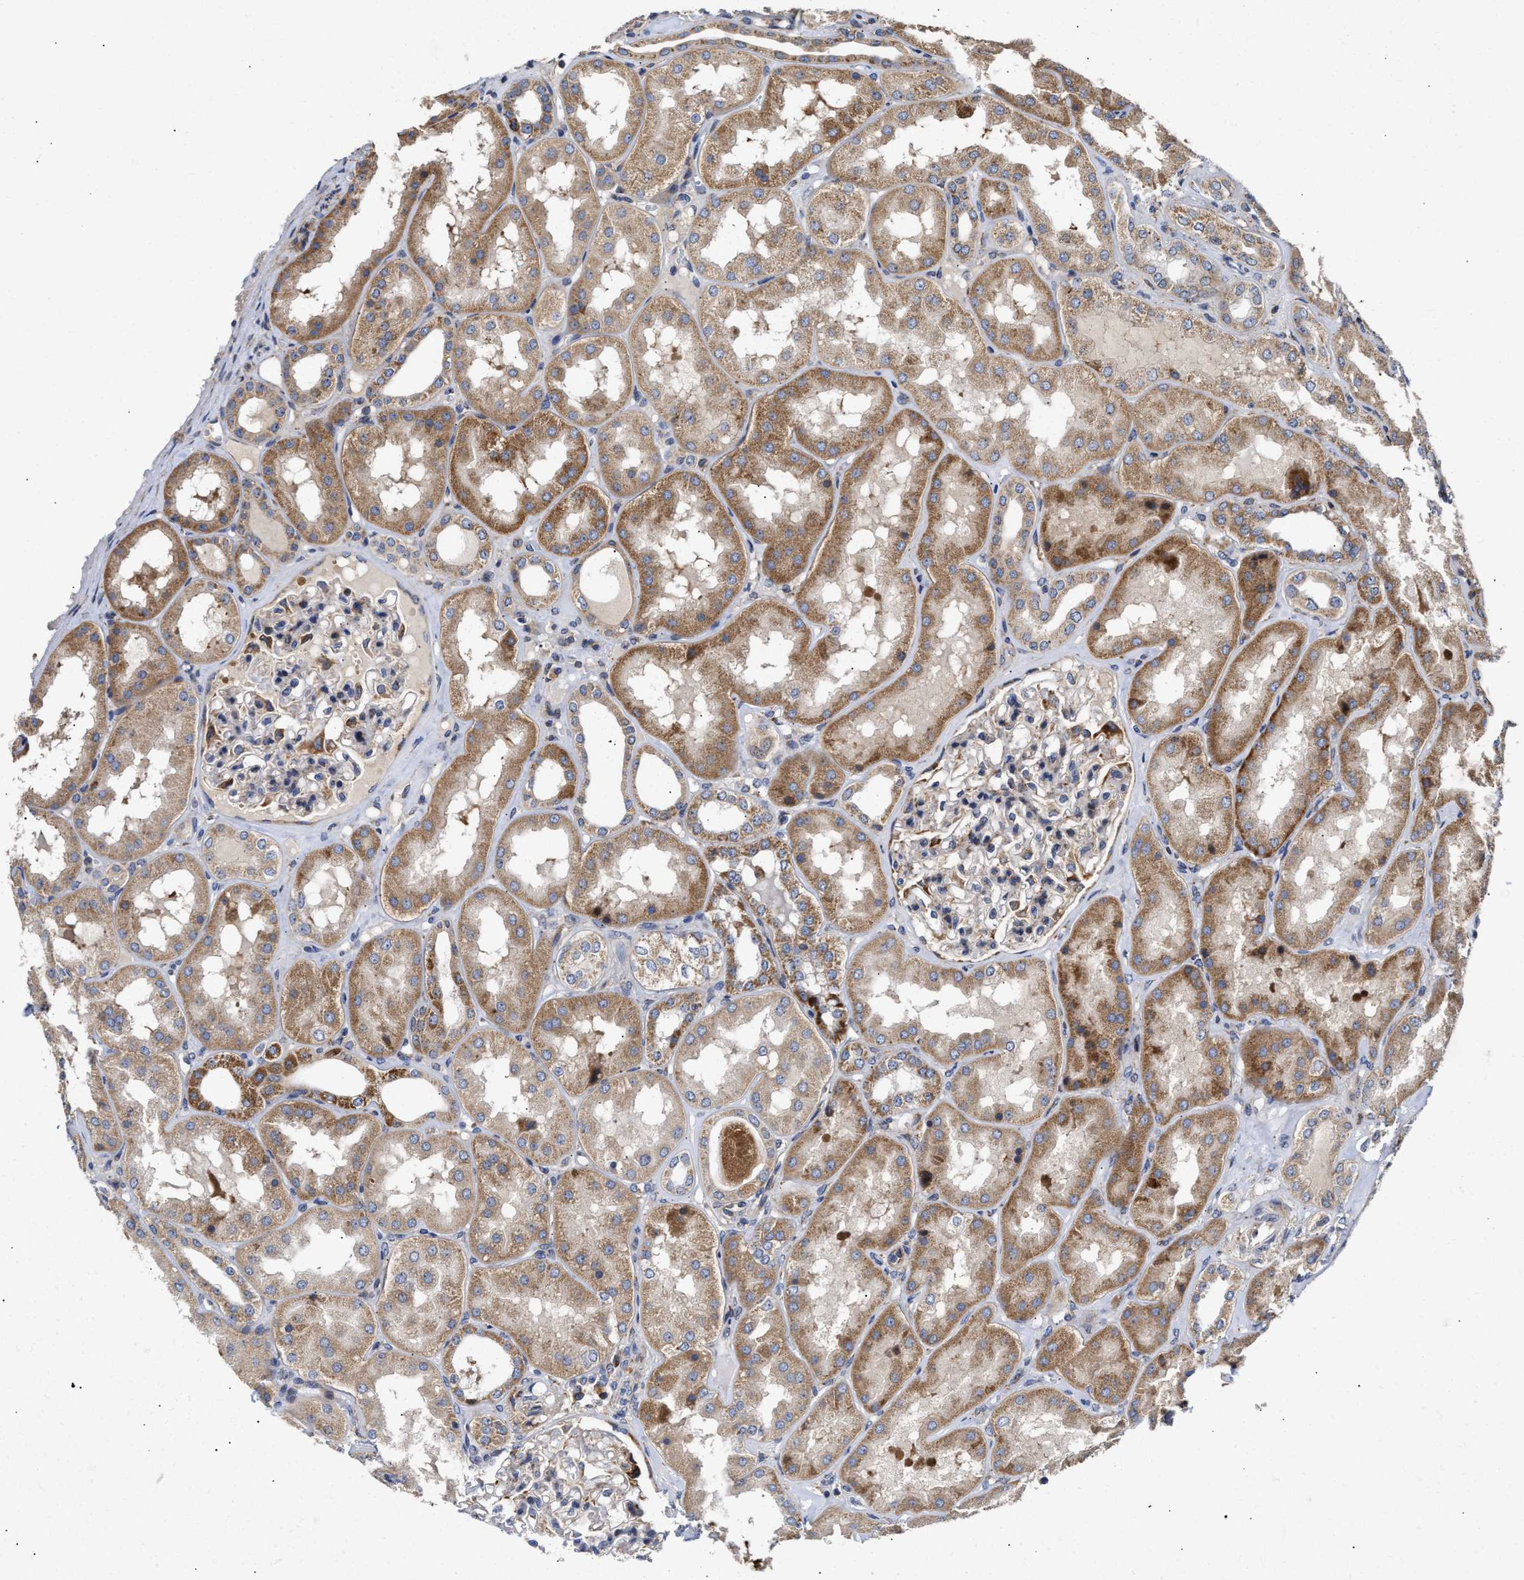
{"staining": {"intensity": "moderate", "quantity": "<25%", "location": "cytoplasmic/membranous"}, "tissue": "kidney", "cell_type": "Cells in glomeruli", "image_type": "normal", "snomed": [{"axis": "morphology", "description": "Normal tissue, NOS"}, {"axis": "topography", "description": "Kidney"}], "caption": "The micrograph exhibits immunohistochemical staining of benign kidney. There is moderate cytoplasmic/membranous positivity is appreciated in about <25% of cells in glomeruli. Nuclei are stained in blue.", "gene": "MALSU1", "patient": {"sex": "female", "age": 56}}